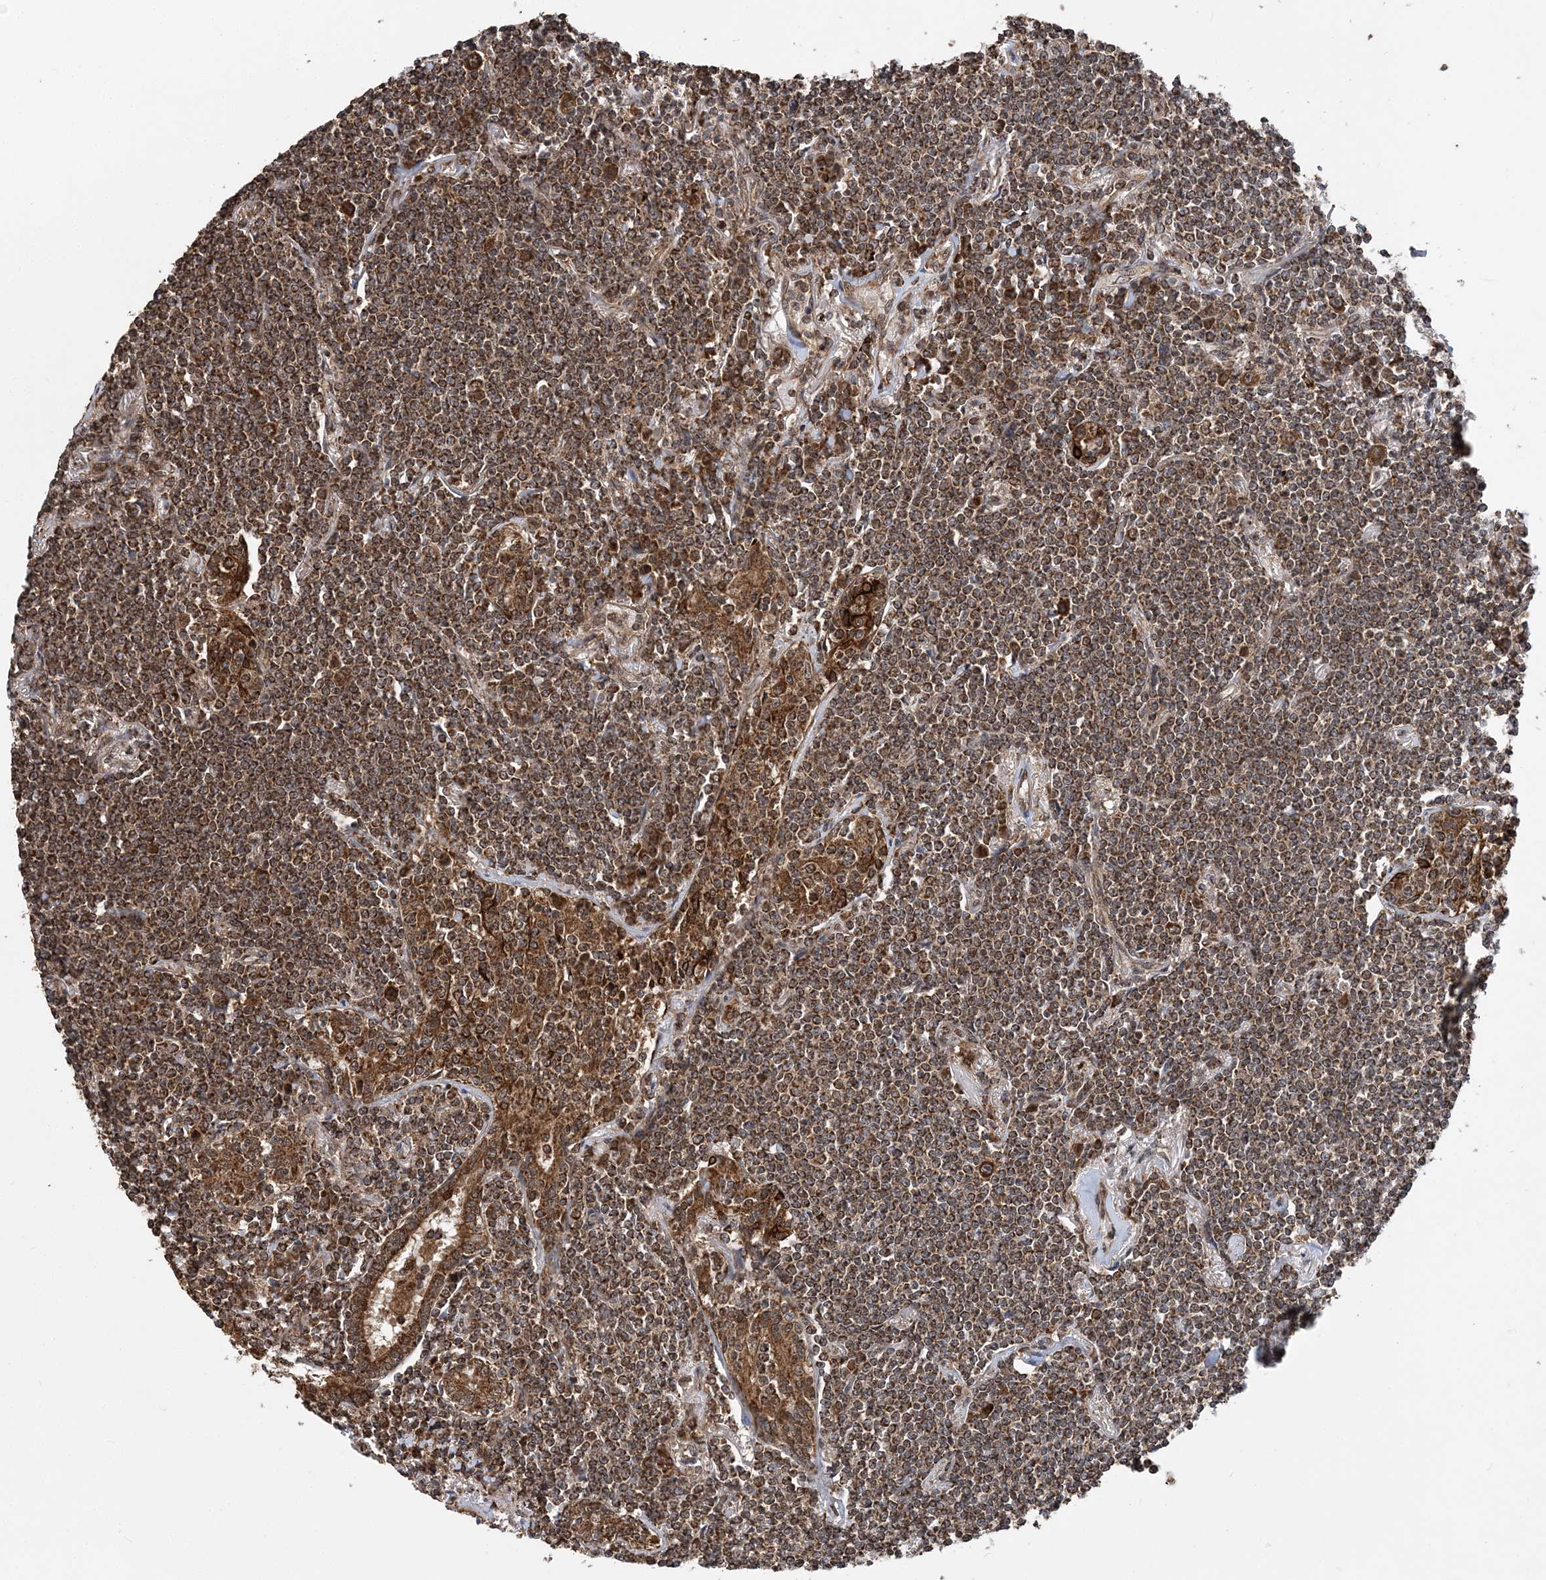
{"staining": {"intensity": "moderate", "quantity": ">75%", "location": "cytoplasmic/membranous"}, "tissue": "lymphoma", "cell_type": "Tumor cells", "image_type": "cancer", "snomed": [{"axis": "morphology", "description": "Malignant lymphoma, non-Hodgkin's type, Low grade"}, {"axis": "topography", "description": "Lung"}], "caption": "Immunohistochemical staining of human low-grade malignant lymphoma, non-Hodgkin's type shows medium levels of moderate cytoplasmic/membranous staining in approximately >75% of tumor cells.", "gene": "PCBP1", "patient": {"sex": "female", "age": 71}}